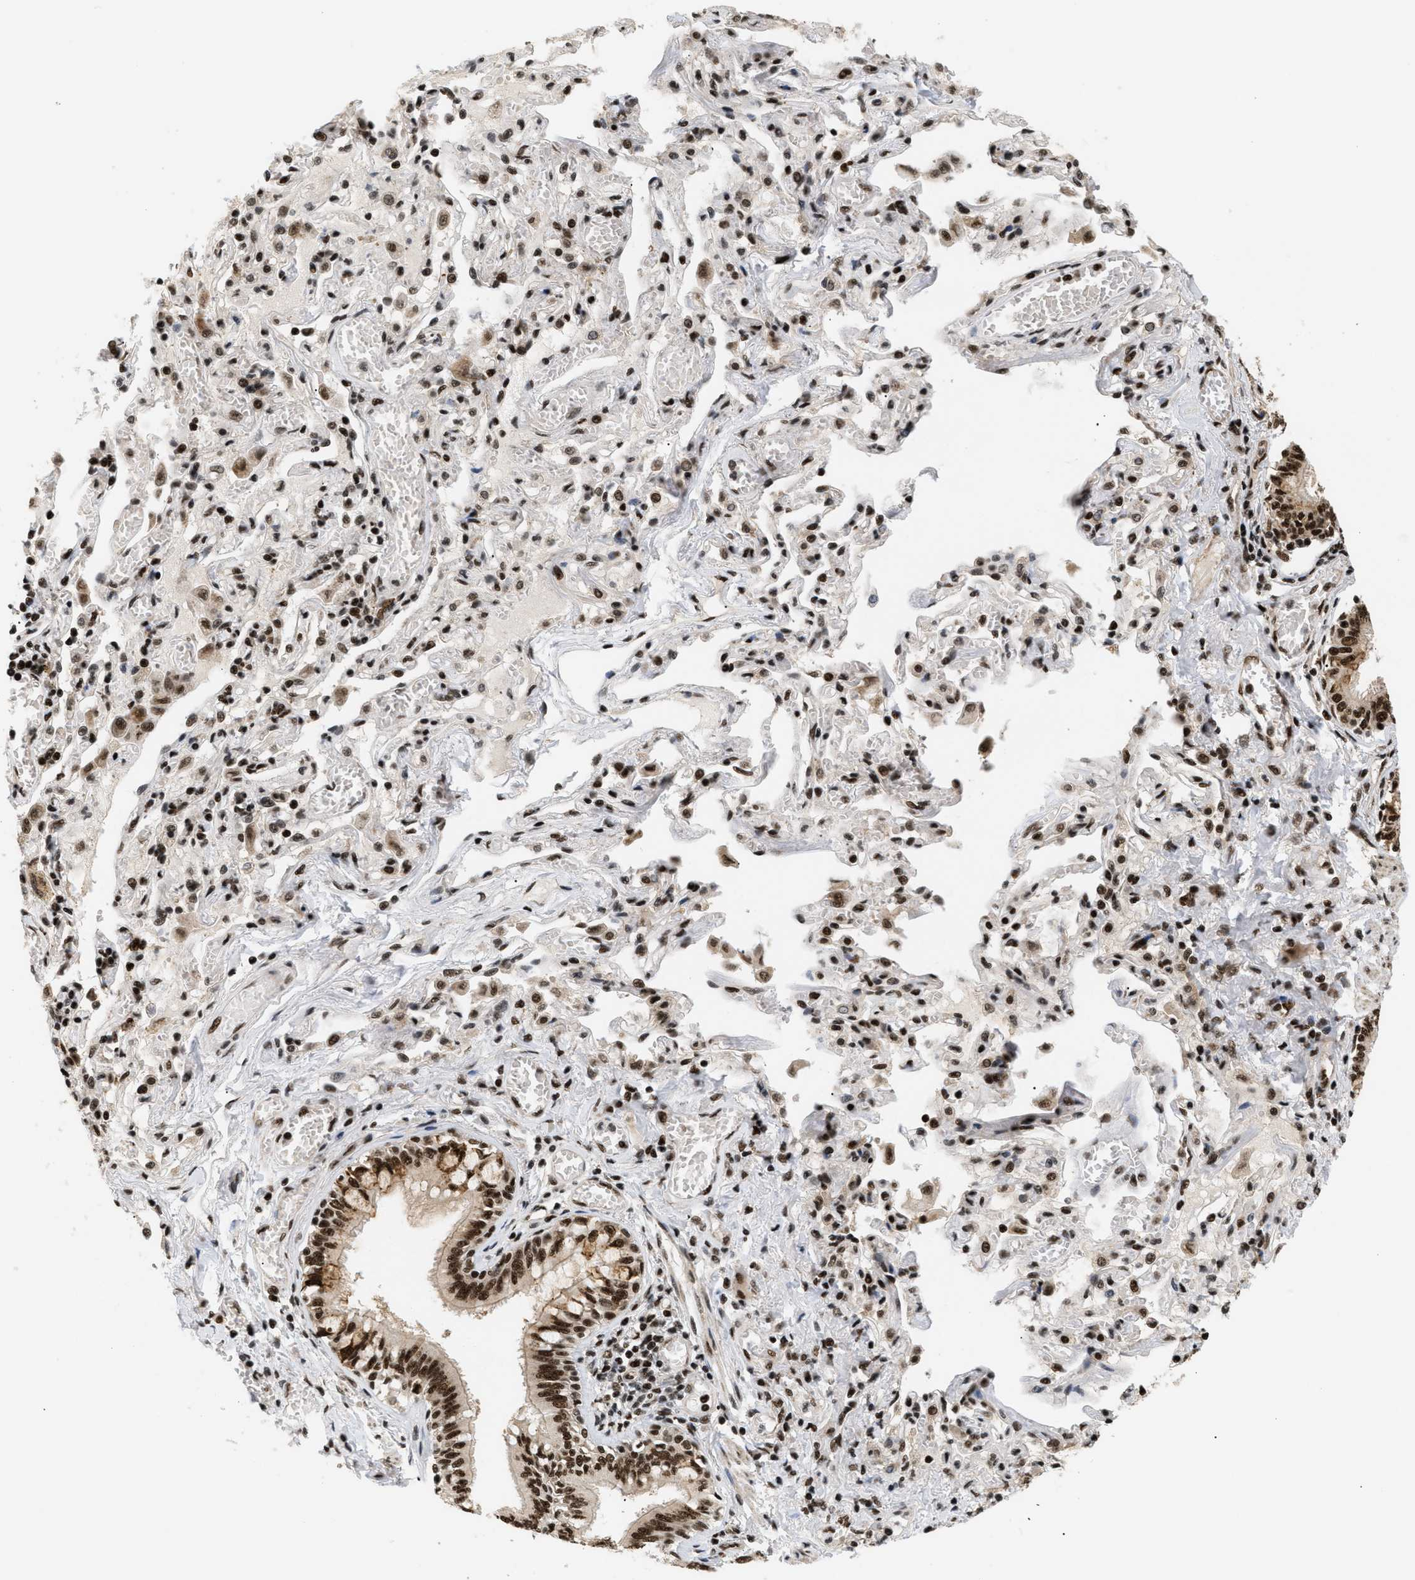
{"staining": {"intensity": "strong", "quantity": ">75%", "location": "cytoplasmic/membranous,nuclear"}, "tissue": "bronchus", "cell_type": "Respiratory epithelial cells", "image_type": "normal", "snomed": [{"axis": "morphology", "description": "Normal tissue, NOS"}, {"axis": "morphology", "description": "Inflammation, NOS"}, {"axis": "topography", "description": "Cartilage tissue"}, {"axis": "topography", "description": "Lung"}], "caption": "Immunohistochemical staining of unremarkable human bronchus shows >75% levels of strong cytoplasmic/membranous,nuclear protein expression in about >75% of respiratory epithelial cells. (DAB = brown stain, brightfield microscopy at high magnification).", "gene": "RBM5", "patient": {"sex": "male", "age": 71}}